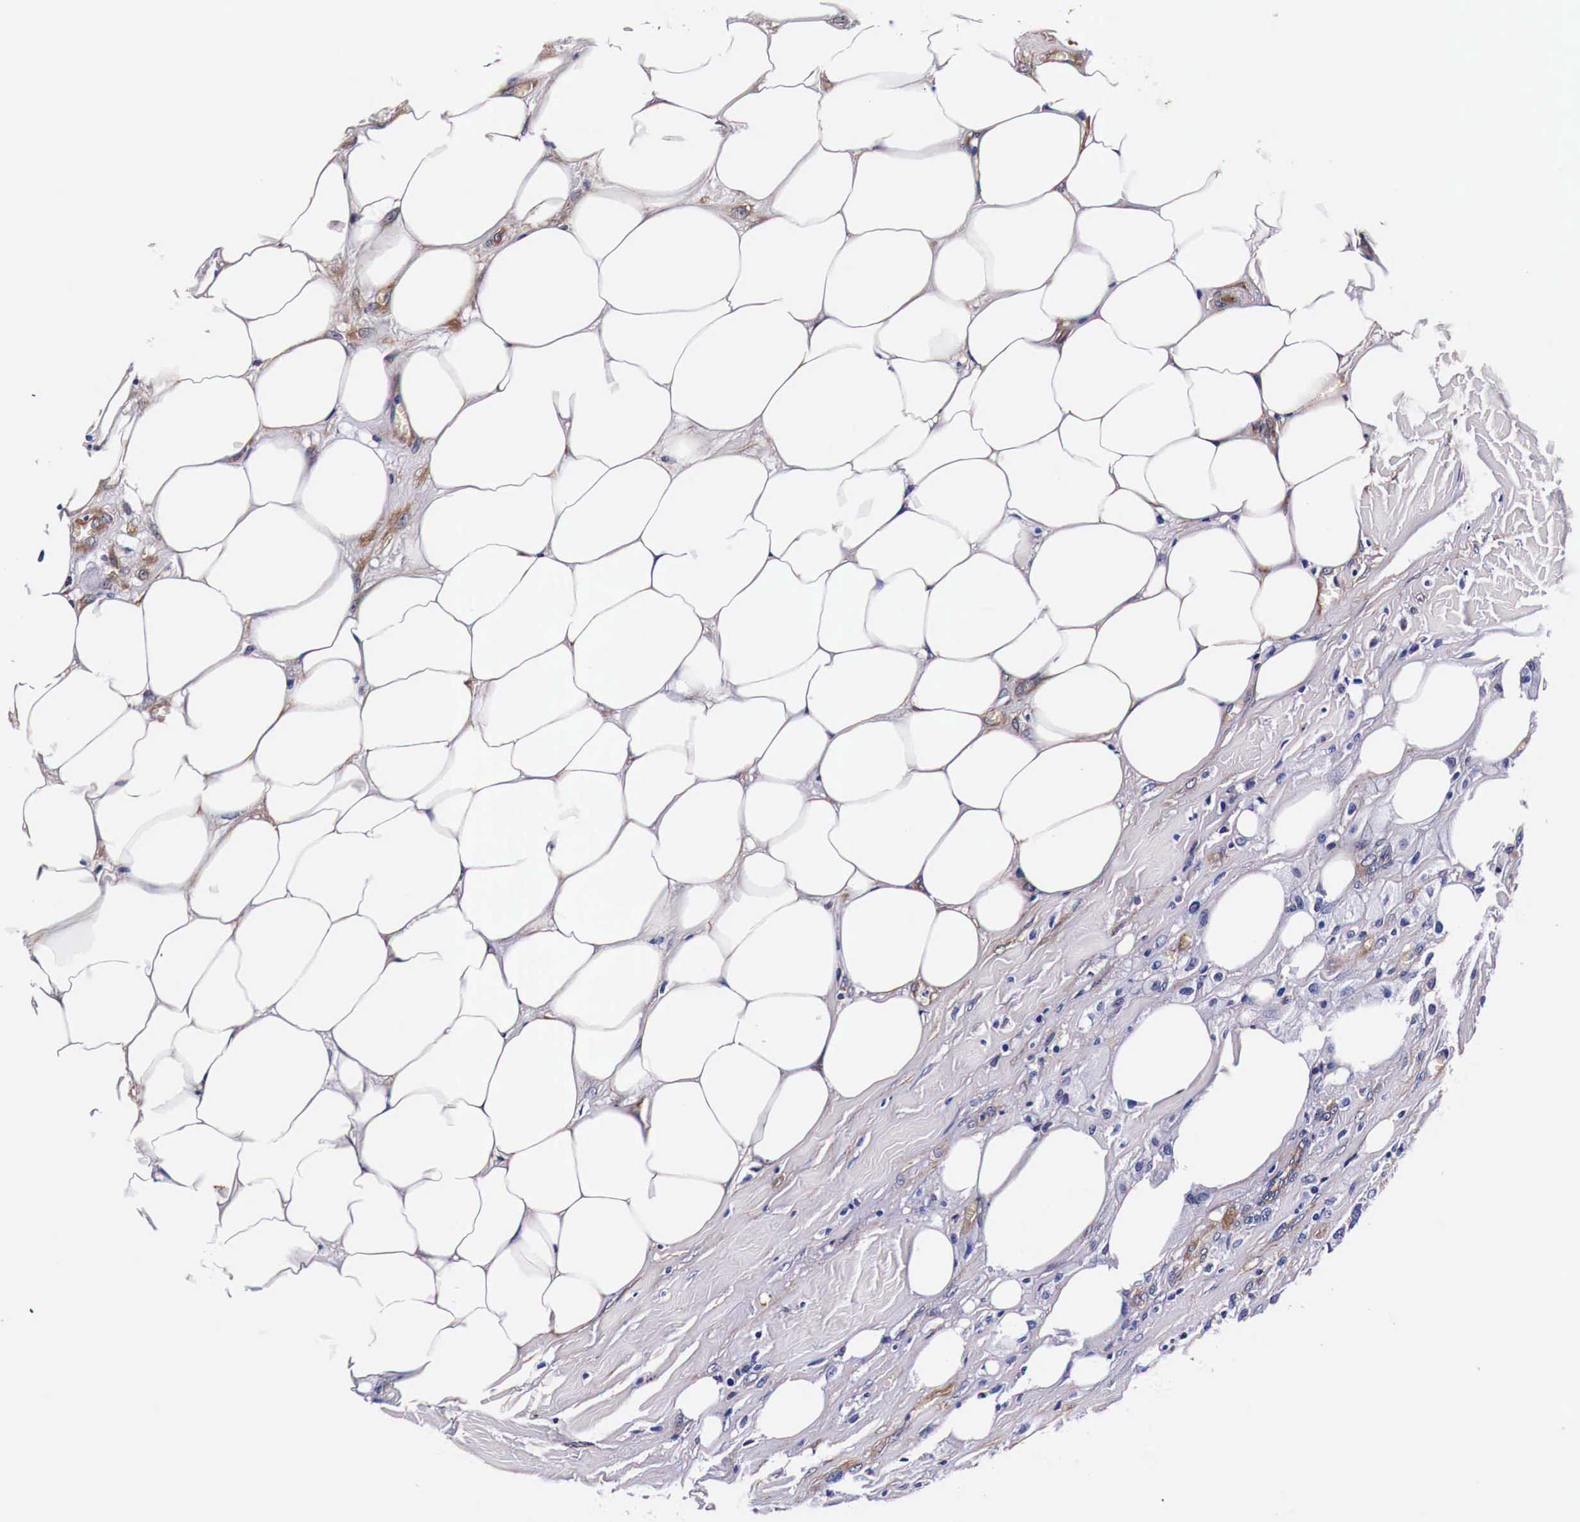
{"staining": {"intensity": "moderate", "quantity": "<25%", "location": "cytoplasmic/membranous"}, "tissue": "breast cancer", "cell_type": "Tumor cells", "image_type": "cancer", "snomed": [{"axis": "morphology", "description": "Neoplasm, malignant, NOS"}, {"axis": "topography", "description": "Breast"}], "caption": "Breast malignant neoplasm stained with DAB IHC reveals low levels of moderate cytoplasmic/membranous staining in approximately <25% of tumor cells.", "gene": "HSPB1", "patient": {"sex": "female", "age": 50}}